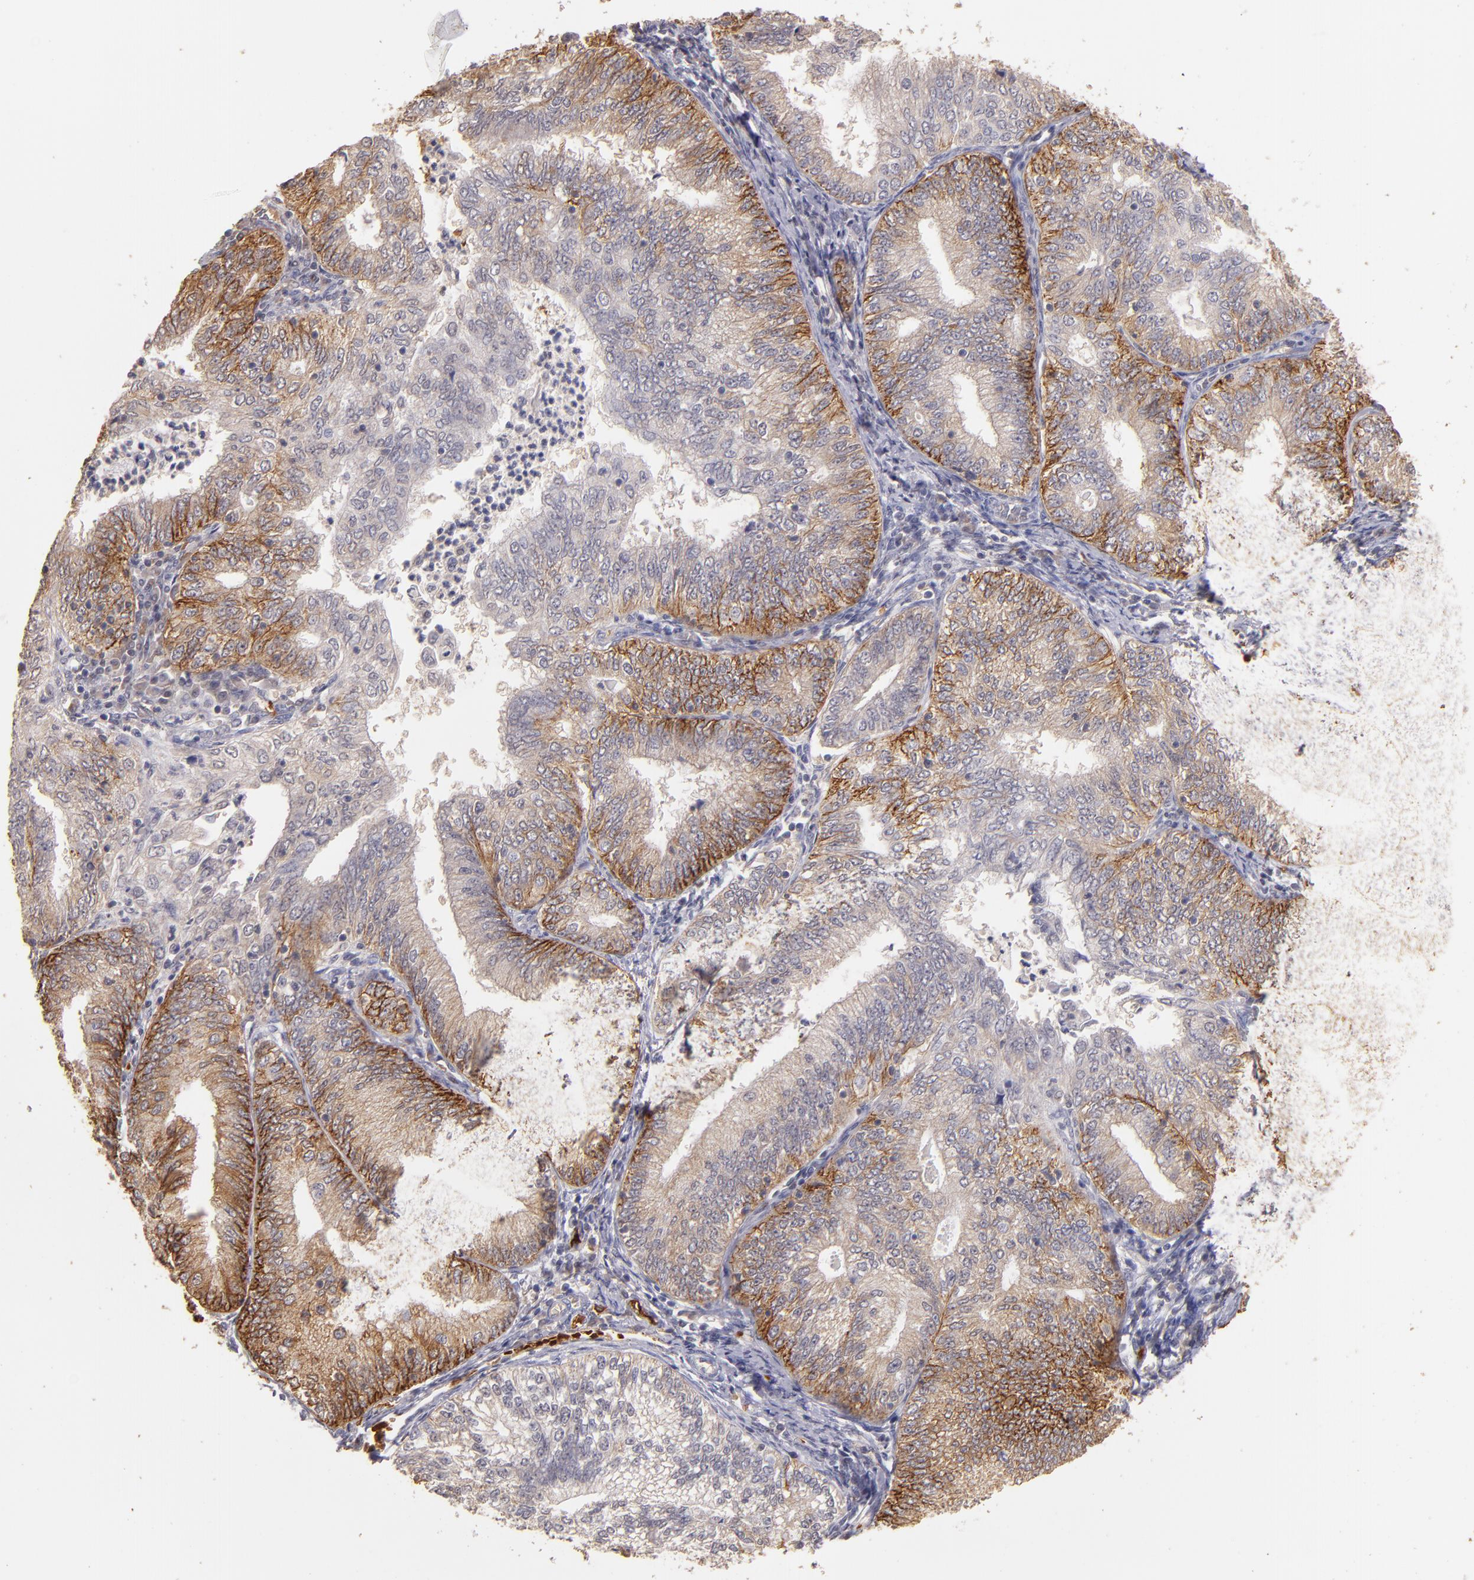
{"staining": {"intensity": "strong", "quantity": ">75%", "location": "cytoplasmic/membranous"}, "tissue": "endometrial cancer", "cell_type": "Tumor cells", "image_type": "cancer", "snomed": [{"axis": "morphology", "description": "Adenocarcinoma, NOS"}, {"axis": "topography", "description": "Endometrium"}], "caption": "IHC of endometrial cancer exhibits high levels of strong cytoplasmic/membranous expression in about >75% of tumor cells.", "gene": "SERPINC1", "patient": {"sex": "female", "age": 69}}